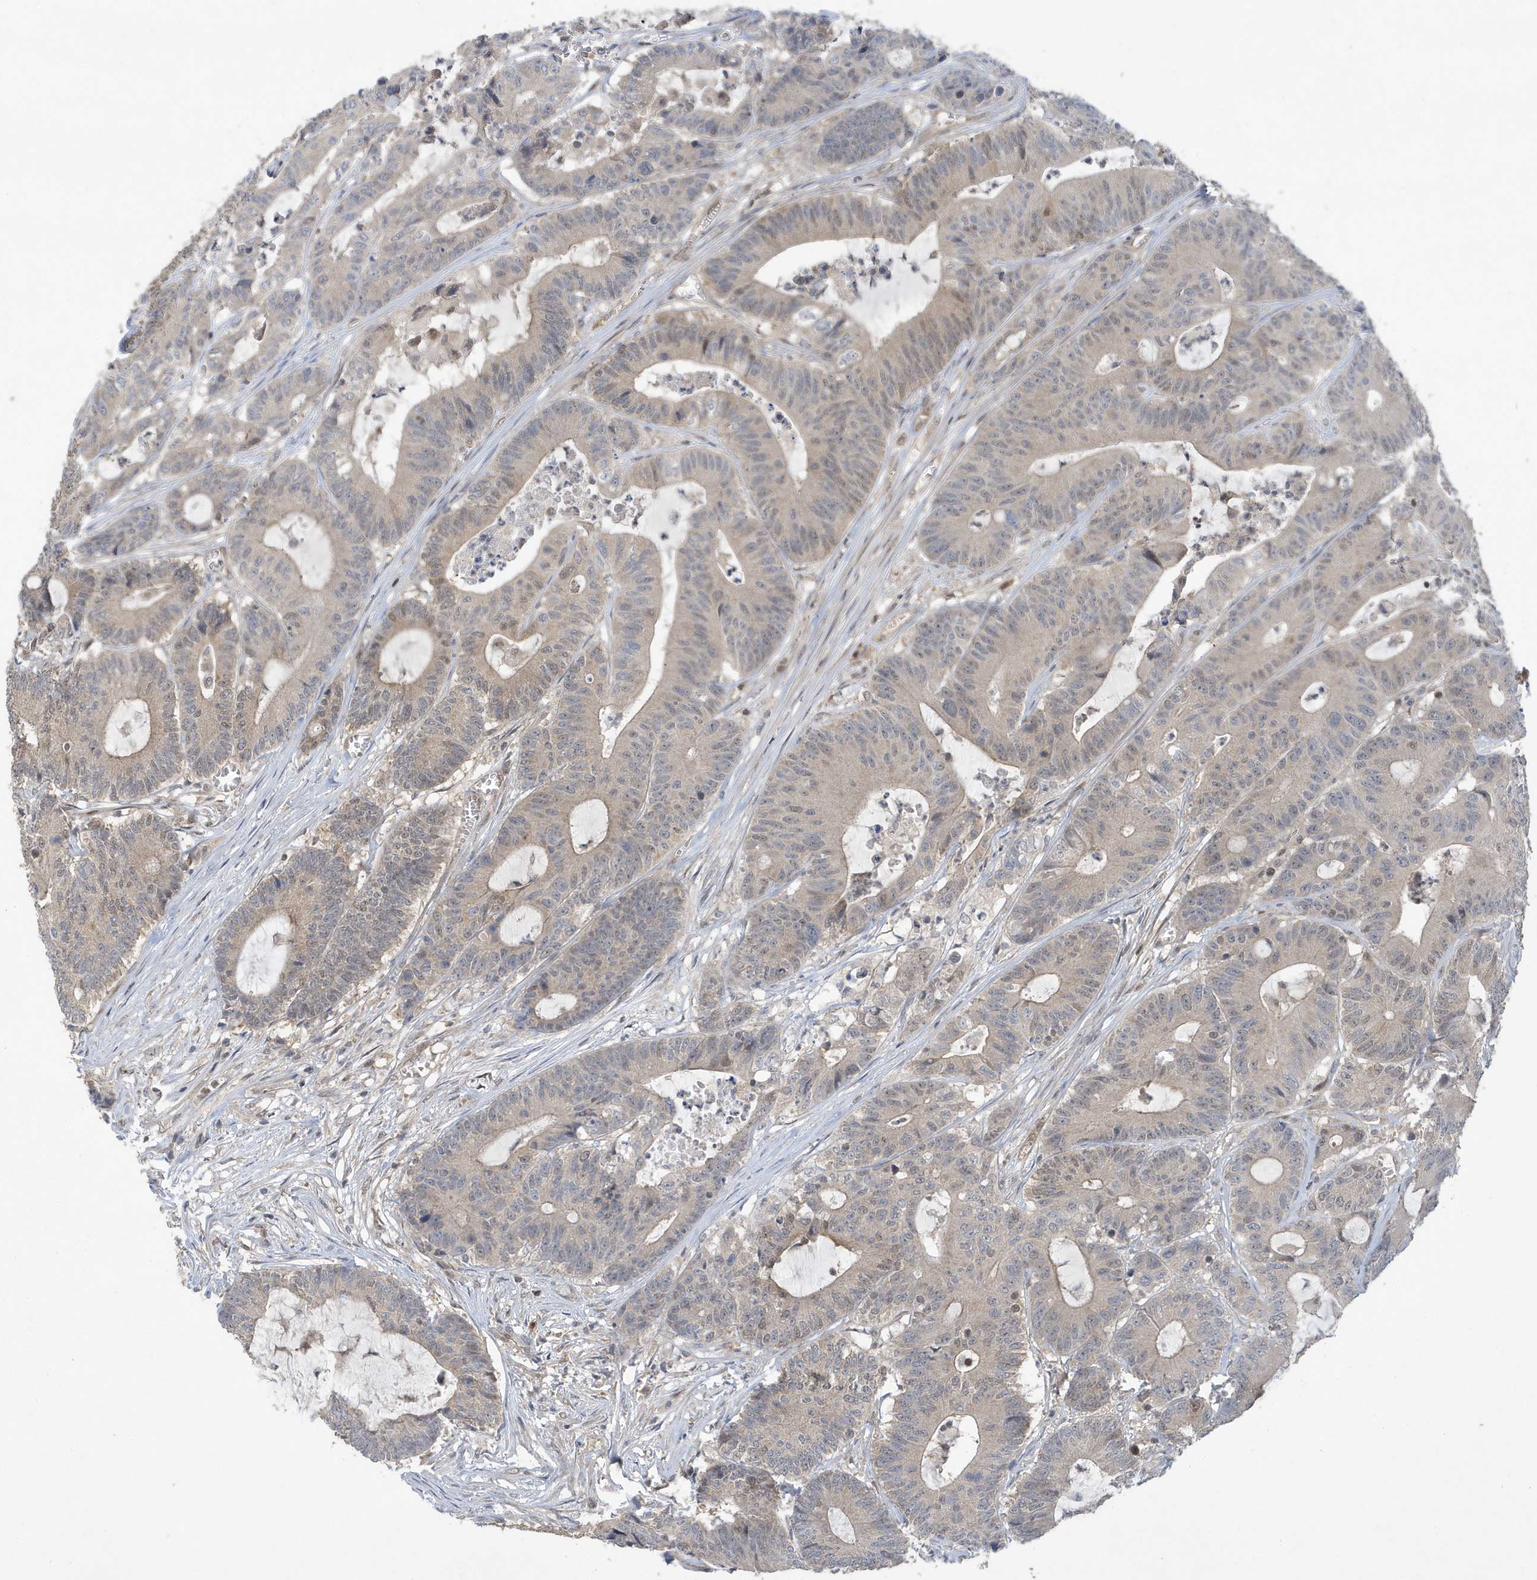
{"staining": {"intensity": "weak", "quantity": "<25%", "location": "cytoplasmic/membranous"}, "tissue": "colorectal cancer", "cell_type": "Tumor cells", "image_type": "cancer", "snomed": [{"axis": "morphology", "description": "Adenocarcinoma, NOS"}, {"axis": "topography", "description": "Colon"}], "caption": "A high-resolution micrograph shows immunohistochemistry (IHC) staining of colorectal cancer, which reveals no significant staining in tumor cells.", "gene": "NCOA7", "patient": {"sex": "female", "age": 84}}